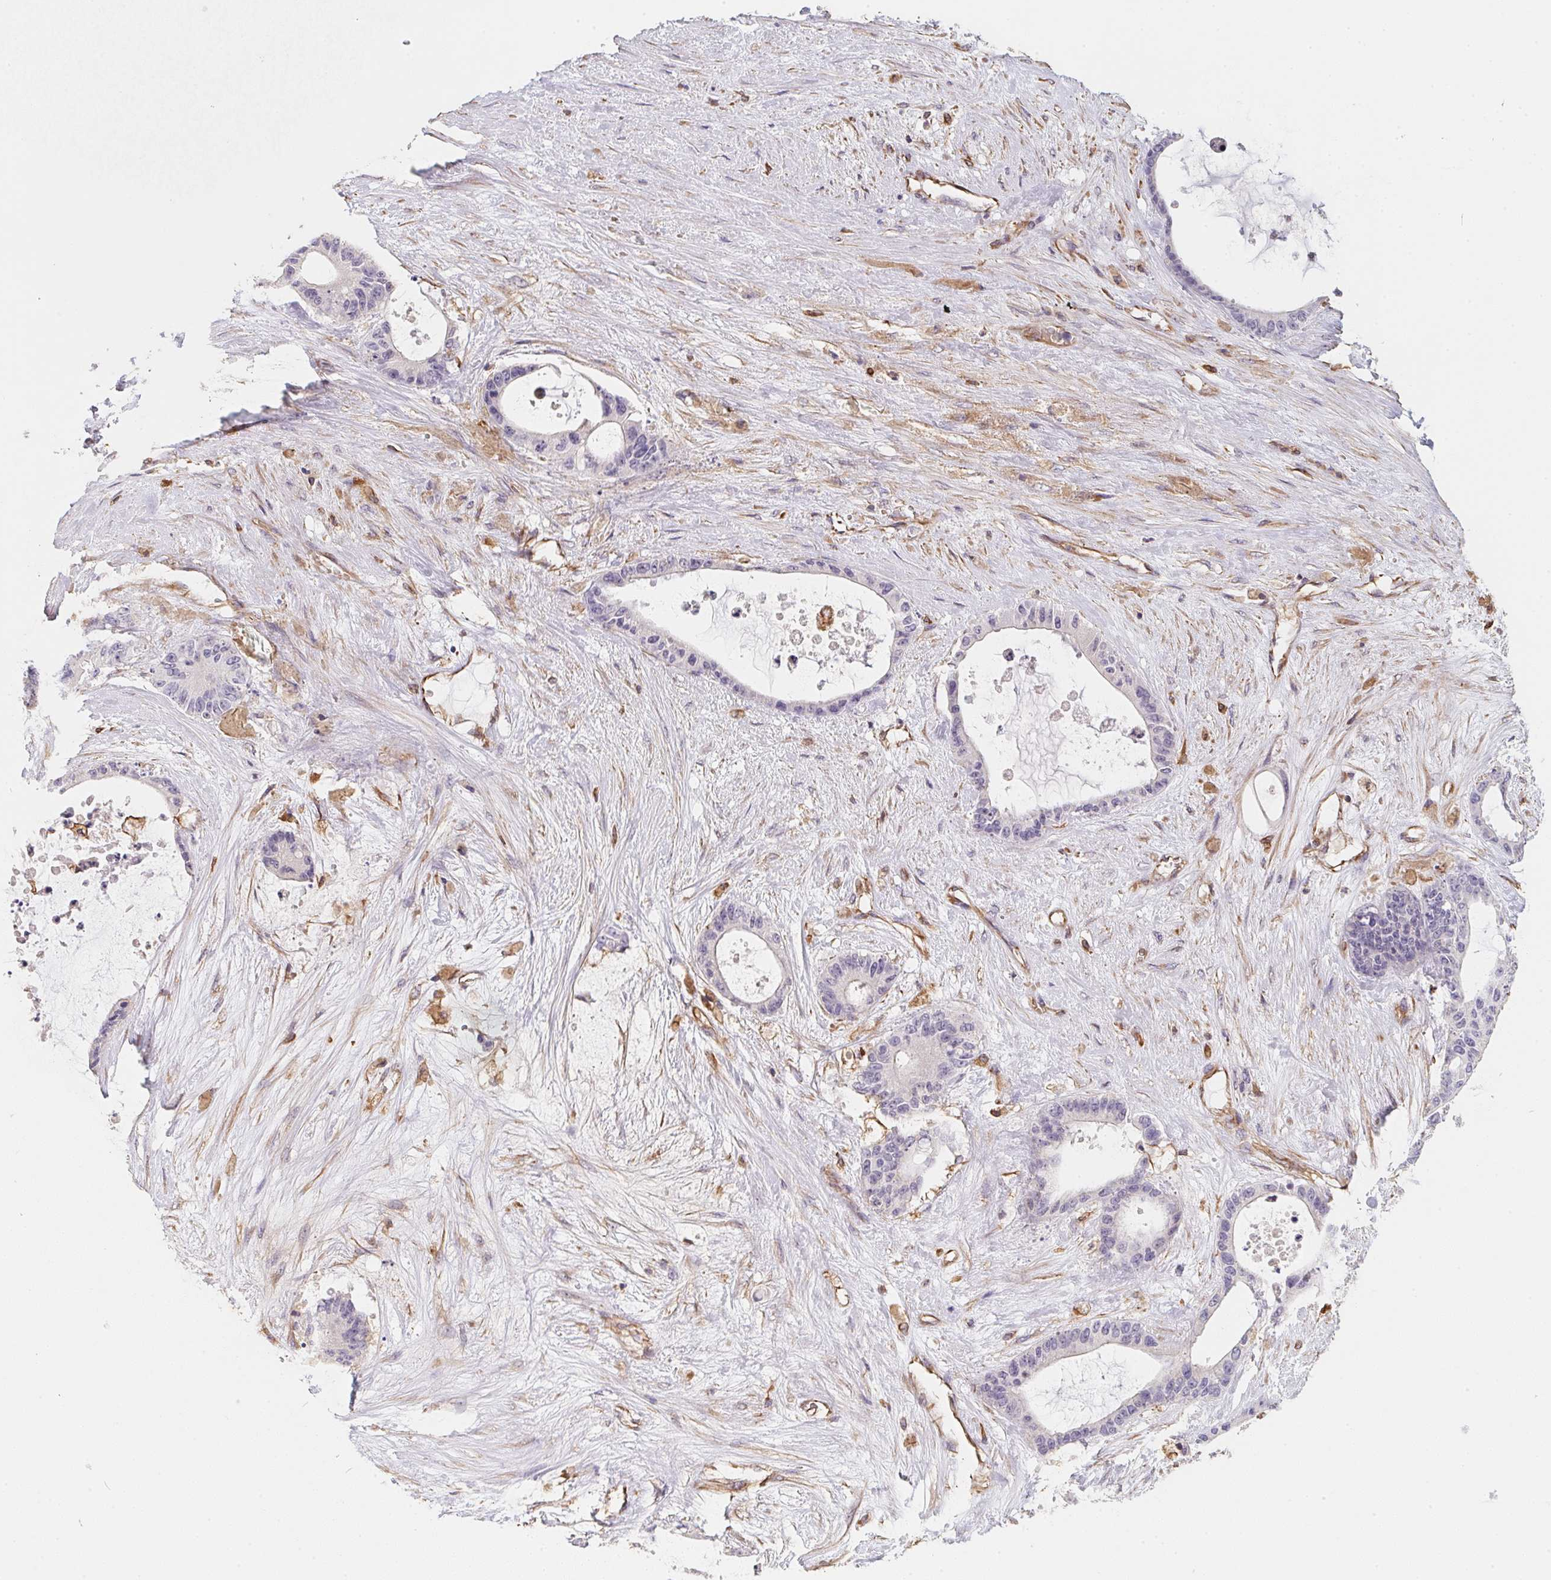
{"staining": {"intensity": "negative", "quantity": "none", "location": "none"}, "tissue": "liver cancer", "cell_type": "Tumor cells", "image_type": "cancer", "snomed": [{"axis": "morphology", "description": "Normal tissue, NOS"}, {"axis": "morphology", "description": "Cholangiocarcinoma"}, {"axis": "topography", "description": "Liver"}, {"axis": "topography", "description": "Peripheral nerve tissue"}], "caption": "Liver cancer was stained to show a protein in brown. There is no significant expression in tumor cells.", "gene": "TBKBP1", "patient": {"sex": "female", "age": 73}}